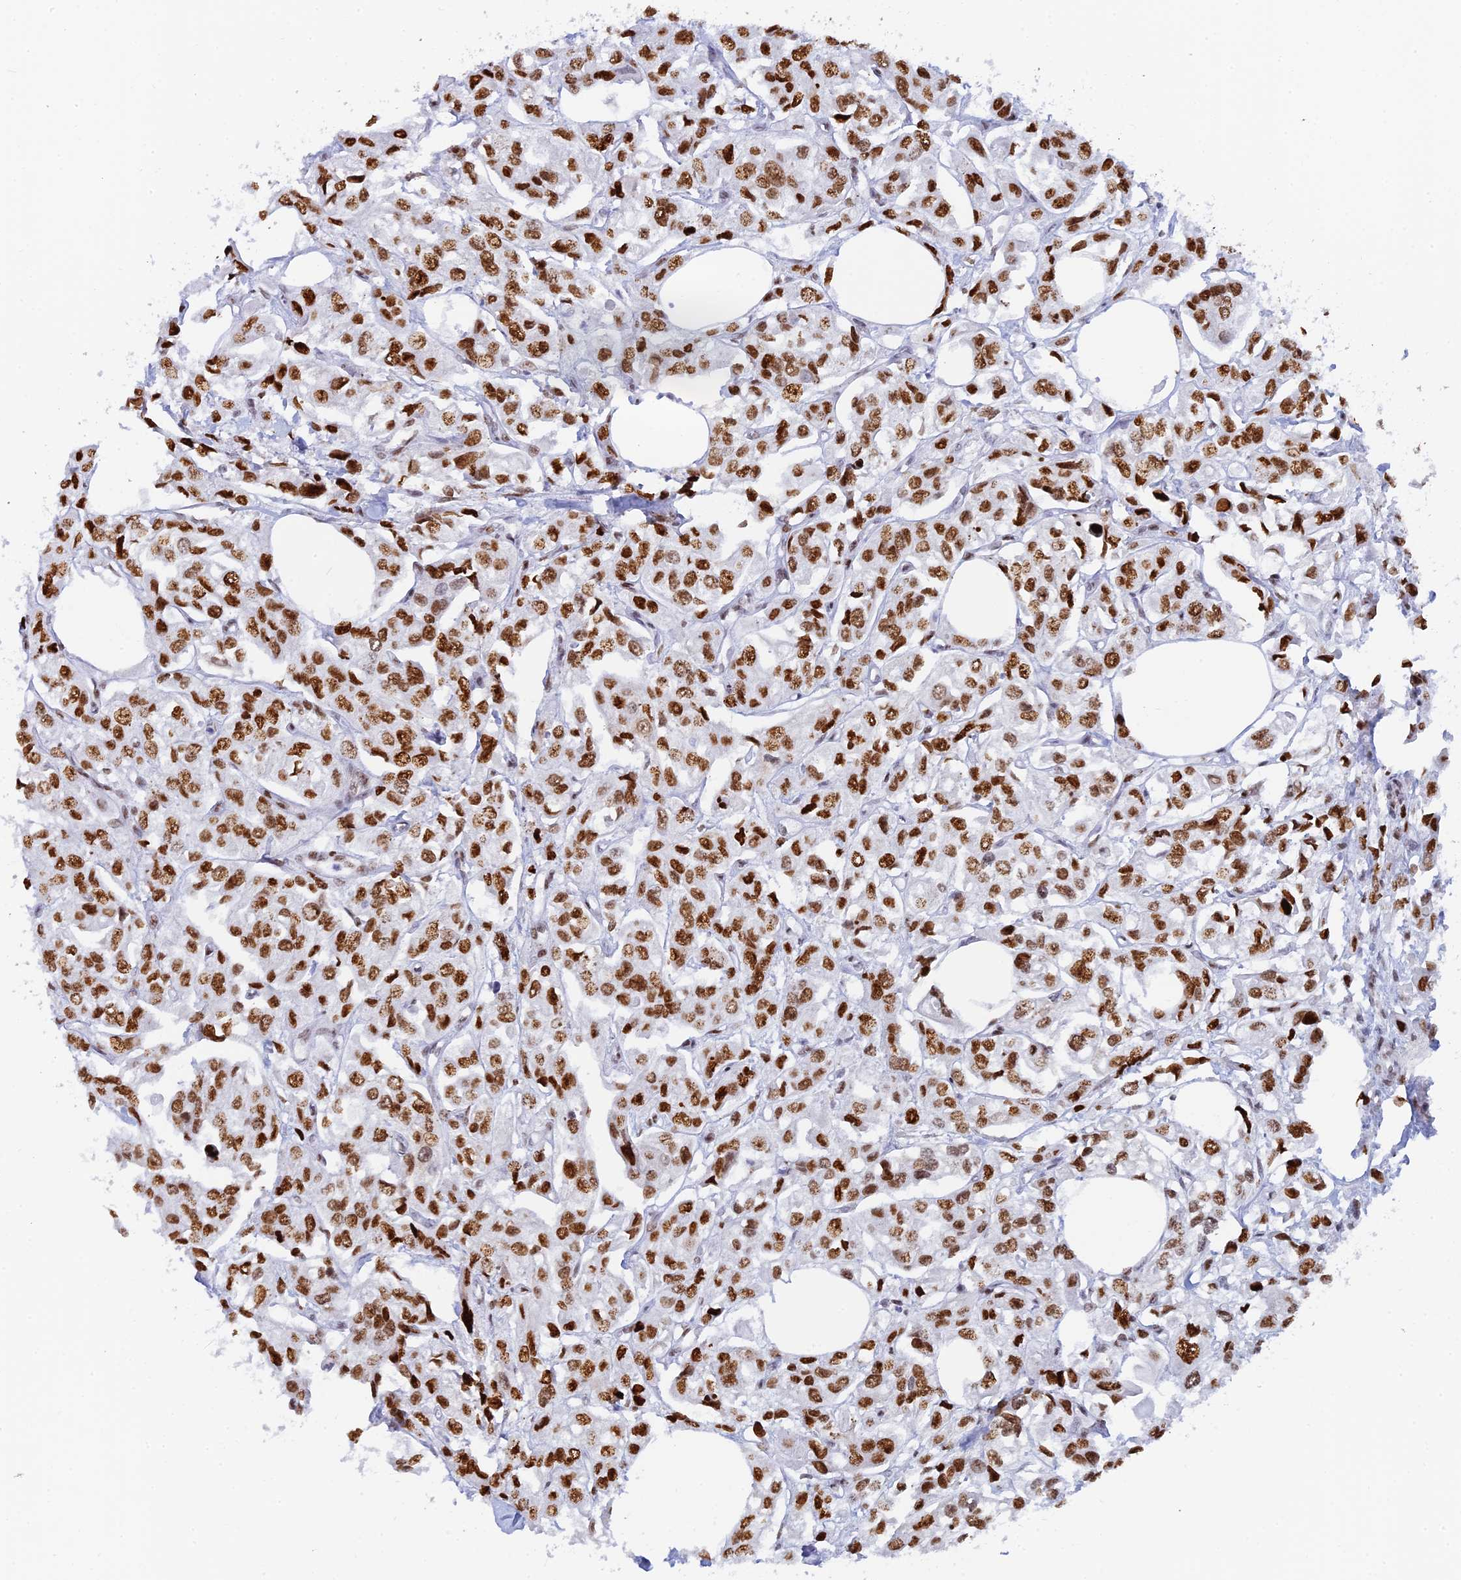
{"staining": {"intensity": "strong", "quantity": ">75%", "location": "nuclear"}, "tissue": "urothelial cancer", "cell_type": "Tumor cells", "image_type": "cancer", "snomed": [{"axis": "morphology", "description": "Urothelial carcinoma, High grade"}, {"axis": "topography", "description": "Urinary bladder"}], "caption": "Urothelial carcinoma (high-grade) was stained to show a protein in brown. There is high levels of strong nuclear expression in about >75% of tumor cells.", "gene": "RSL1D1", "patient": {"sex": "male", "age": 67}}